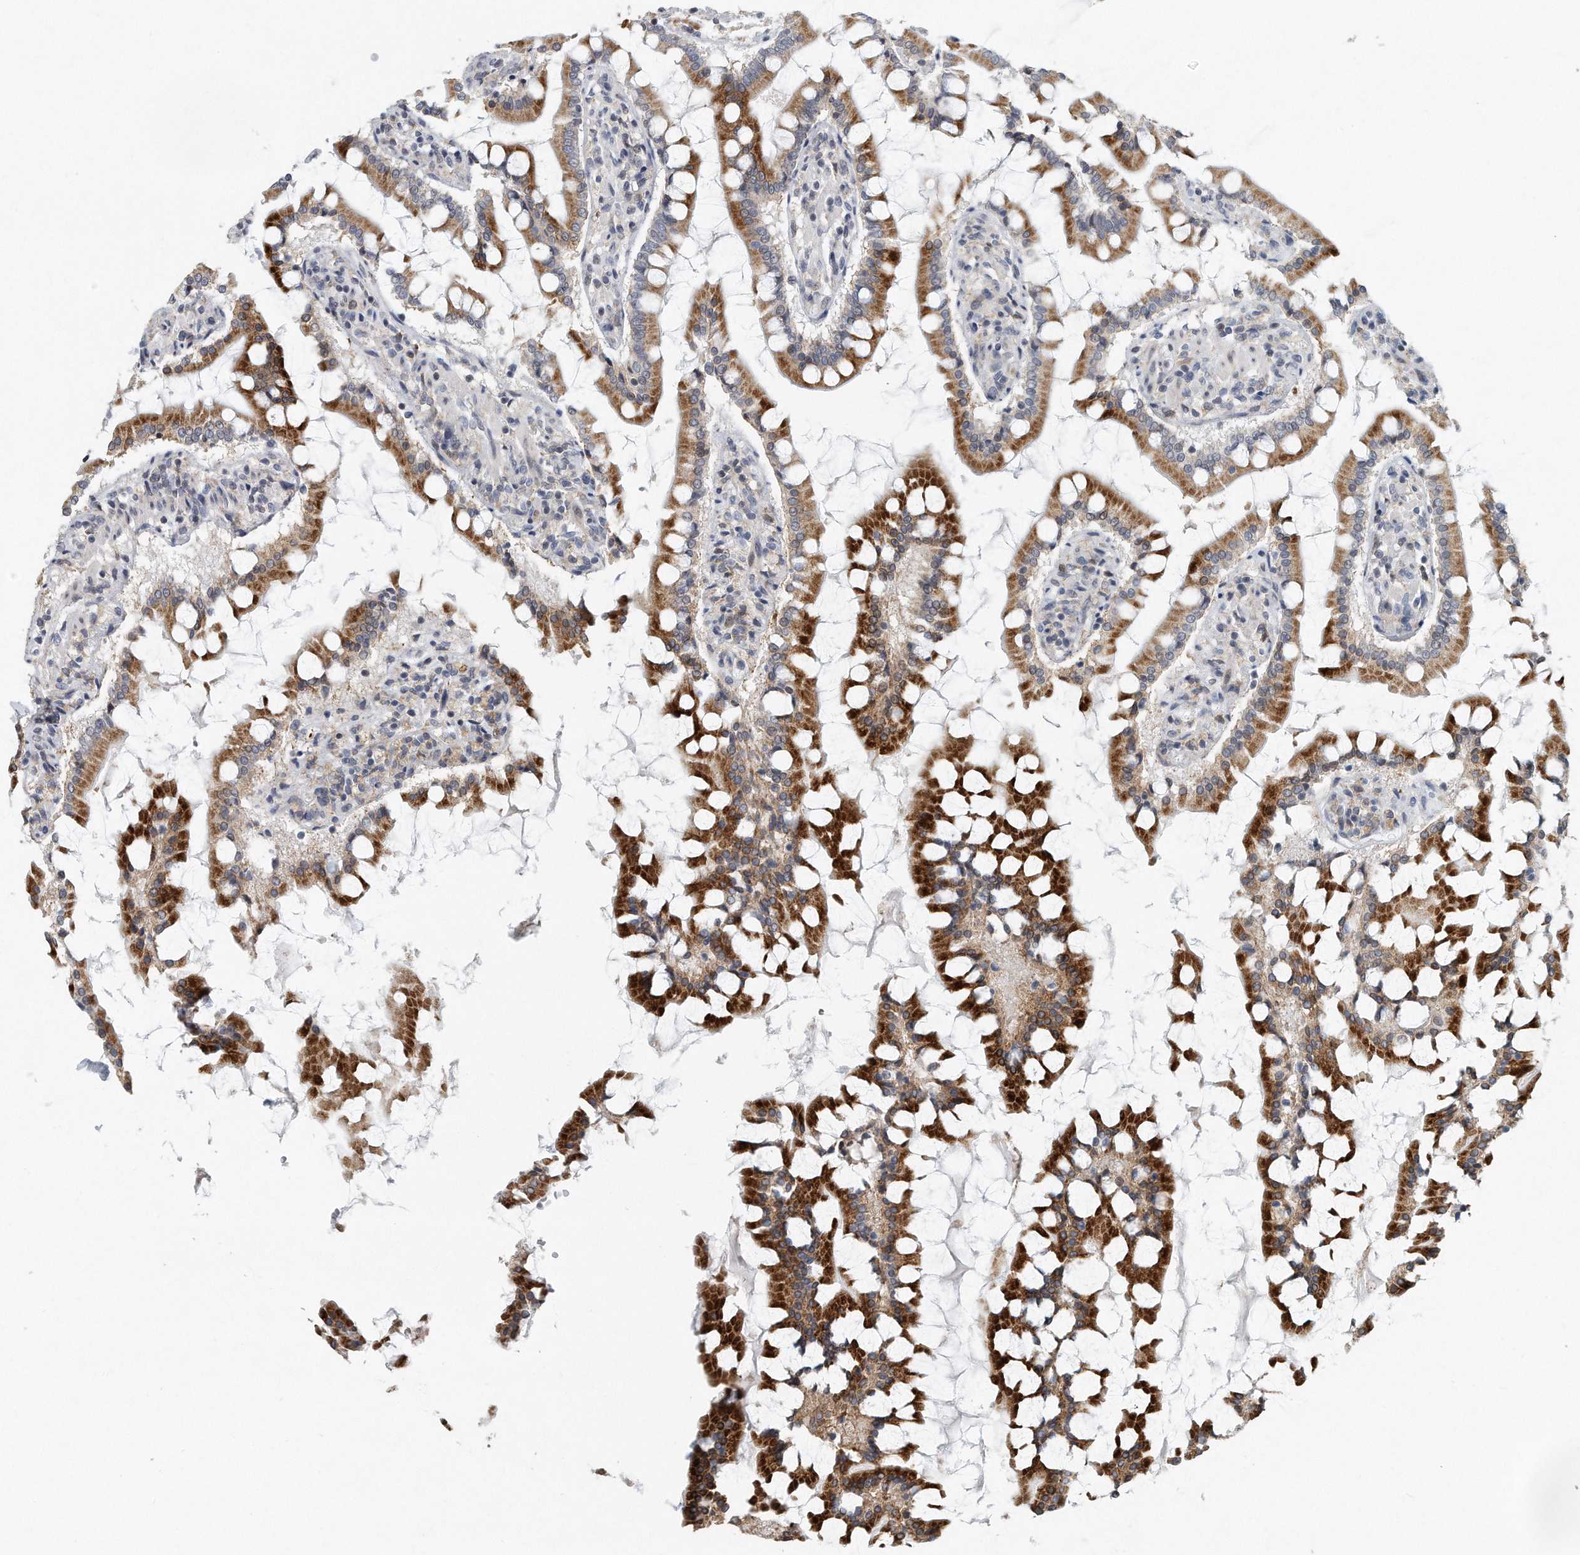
{"staining": {"intensity": "strong", "quantity": "25%-75%", "location": "cytoplasmic/membranous"}, "tissue": "small intestine", "cell_type": "Glandular cells", "image_type": "normal", "snomed": [{"axis": "morphology", "description": "Normal tissue, NOS"}, {"axis": "topography", "description": "Small intestine"}], "caption": "About 25%-75% of glandular cells in unremarkable small intestine reveal strong cytoplasmic/membranous protein staining as visualized by brown immunohistochemical staining.", "gene": "VLDLR", "patient": {"sex": "male", "age": 41}}